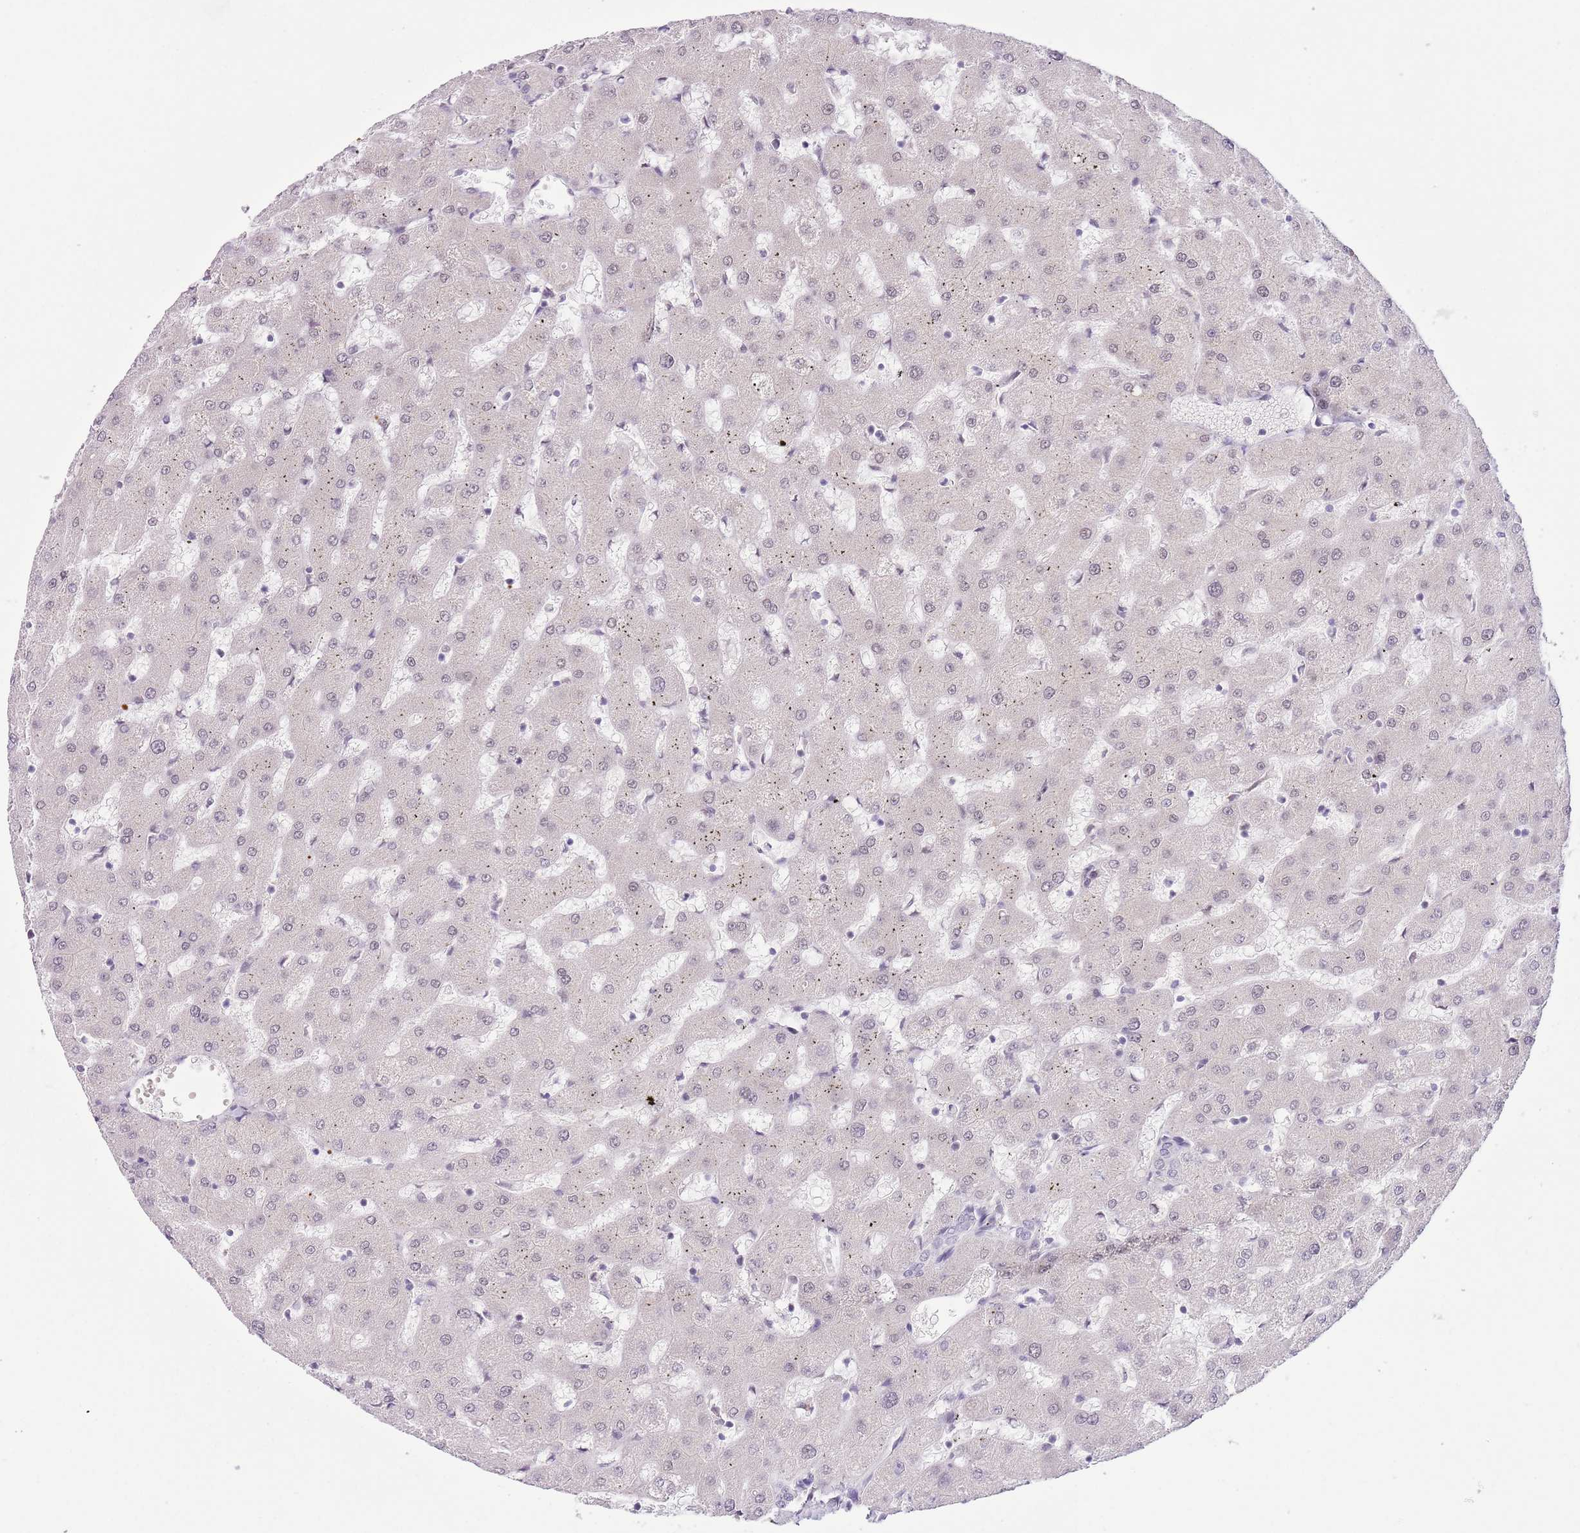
{"staining": {"intensity": "weak", "quantity": "<25%", "location": "nuclear"}, "tissue": "liver", "cell_type": "Cholangiocytes", "image_type": "normal", "snomed": [{"axis": "morphology", "description": "Normal tissue, NOS"}, {"axis": "topography", "description": "Liver"}], "caption": "Photomicrograph shows no protein expression in cholangiocytes of unremarkable liver.", "gene": "ZNF576", "patient": {"sex": "female", "age": 63}}